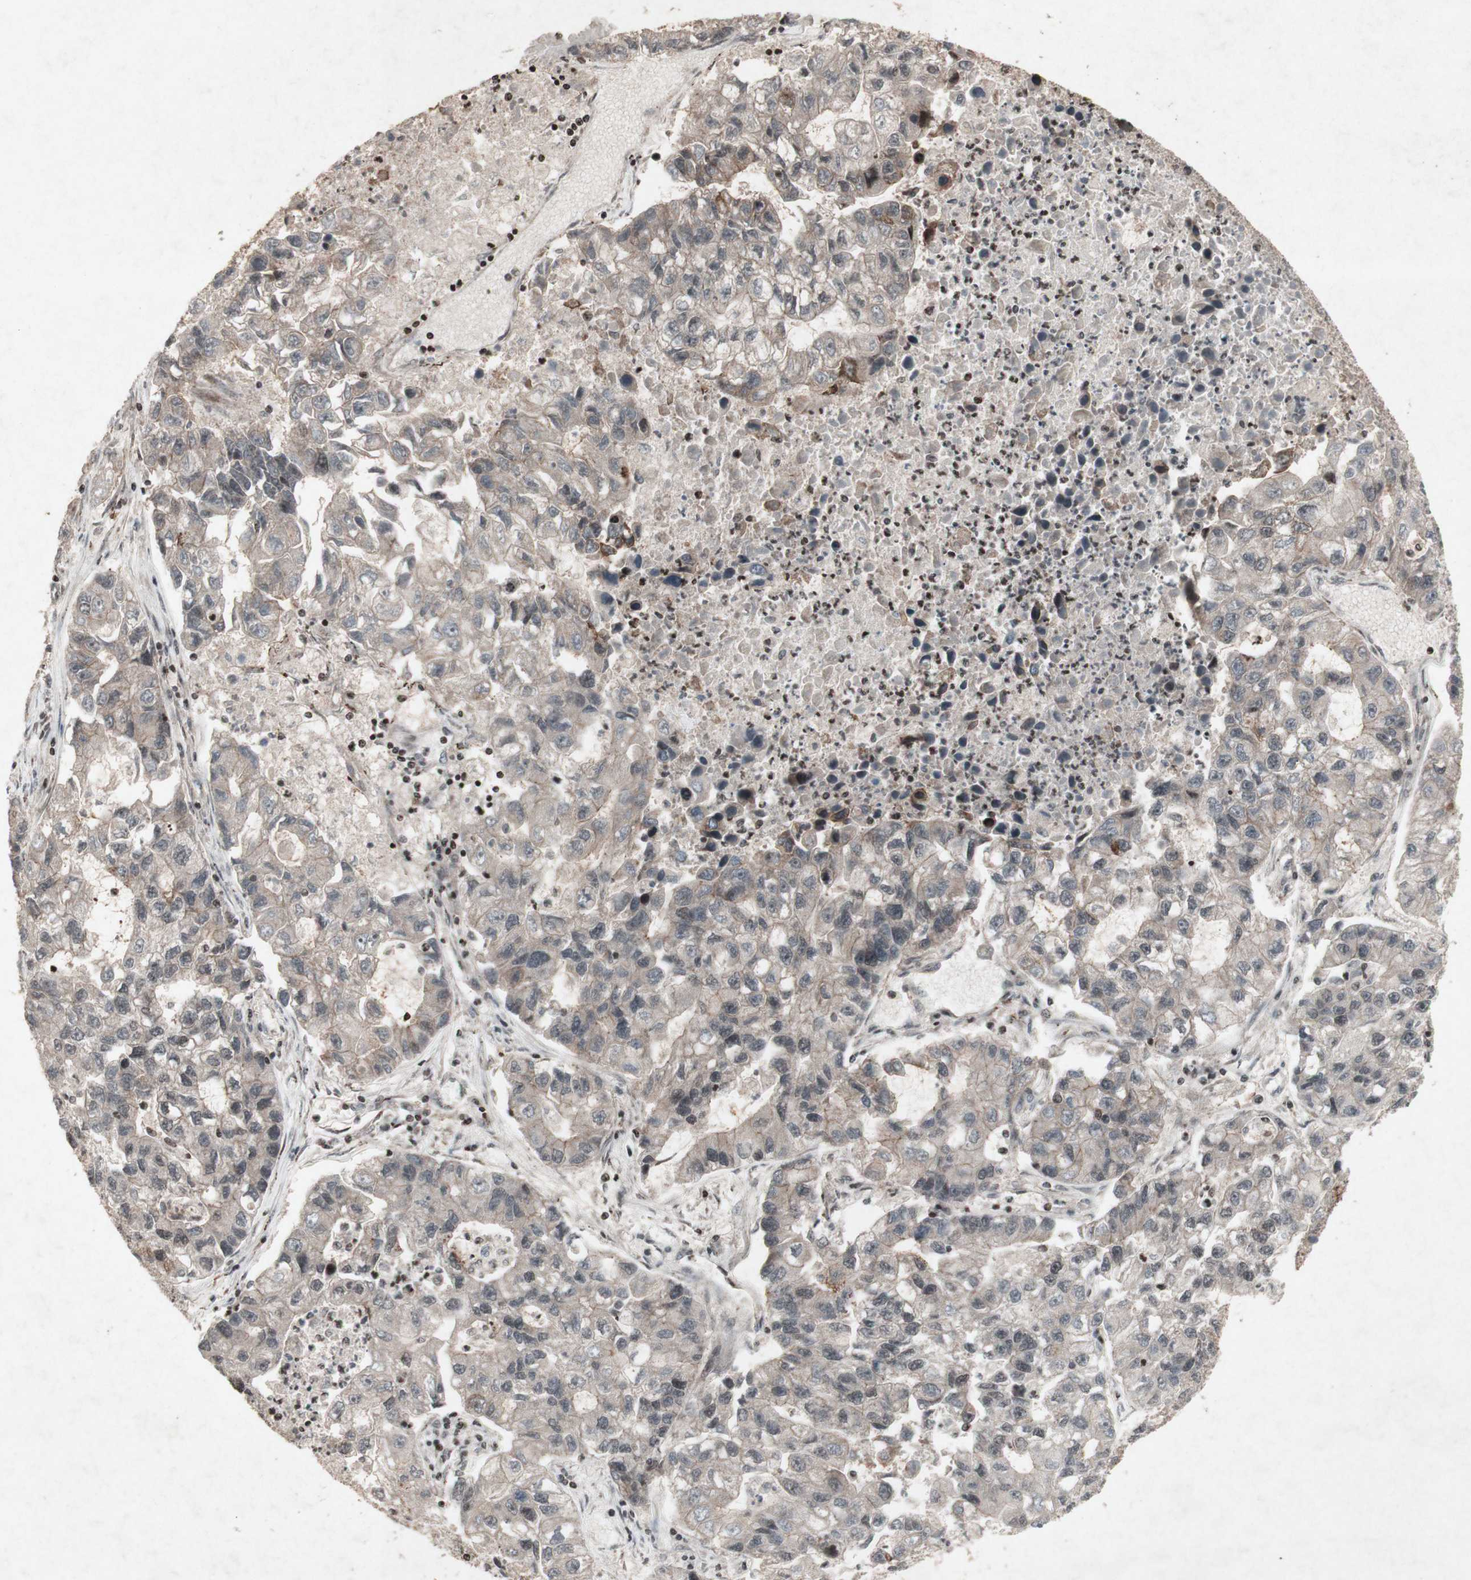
{"staining": {"intensity": "weak", "quantity": ">75%", "location": "cytoplasmic/membranous"}, "tissue": "lung cancer", "cell_type": "Tumor cells", "image_type": "cancer", "snomed": [{"axis": "morphology", "description": "Adenocarcinoma, NOS"}, {"axis": "topography", "description": "Lung"}], "caption": "High-power microscopy captured an immunohistochemistry (IHC) photomicrograph of lung adenocarcinoma, revealing weak cytoplasmic/membranous expression in approximately >75% of tumor cells.", "gene": "PLXNA1", "patient": {"sex": "female", "age": 51}}